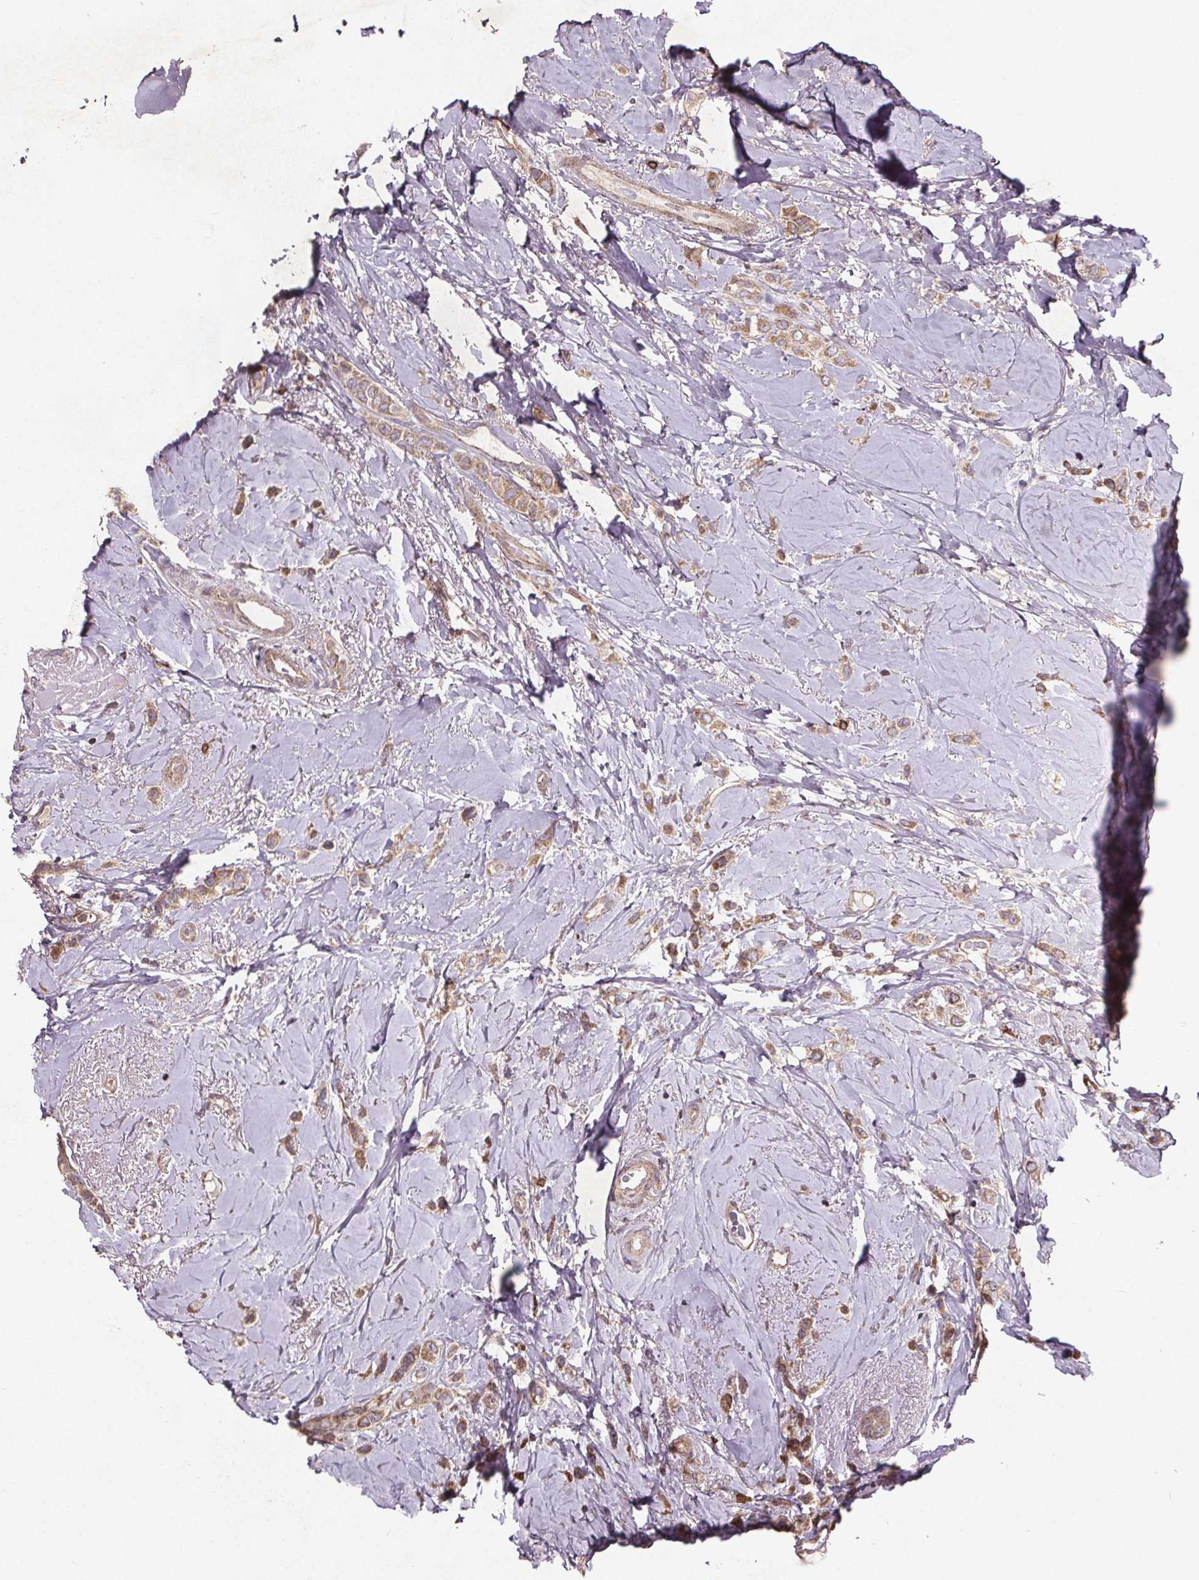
{"staining": {"intensity": "weak", "quantity": ">75%", "location": "cytoplasmic/membranous"}, "tissue": "breast cancer", "cell_type": "Tumor cells", "image_type": "cancer", "snomed": [{"axis": "morphology", "description": "Lobular carcinoma"}, {"axis": "topography", "description": "Breast"}], "caption": "Immunohistochemical staining of human breast lobular carcinoma exhibits low levels of weak cytoplasmic/membranous staining in approximately >75% of tumor cells.", "gene": "STRN3", "patient": {"sex": "female", "age": 66}}